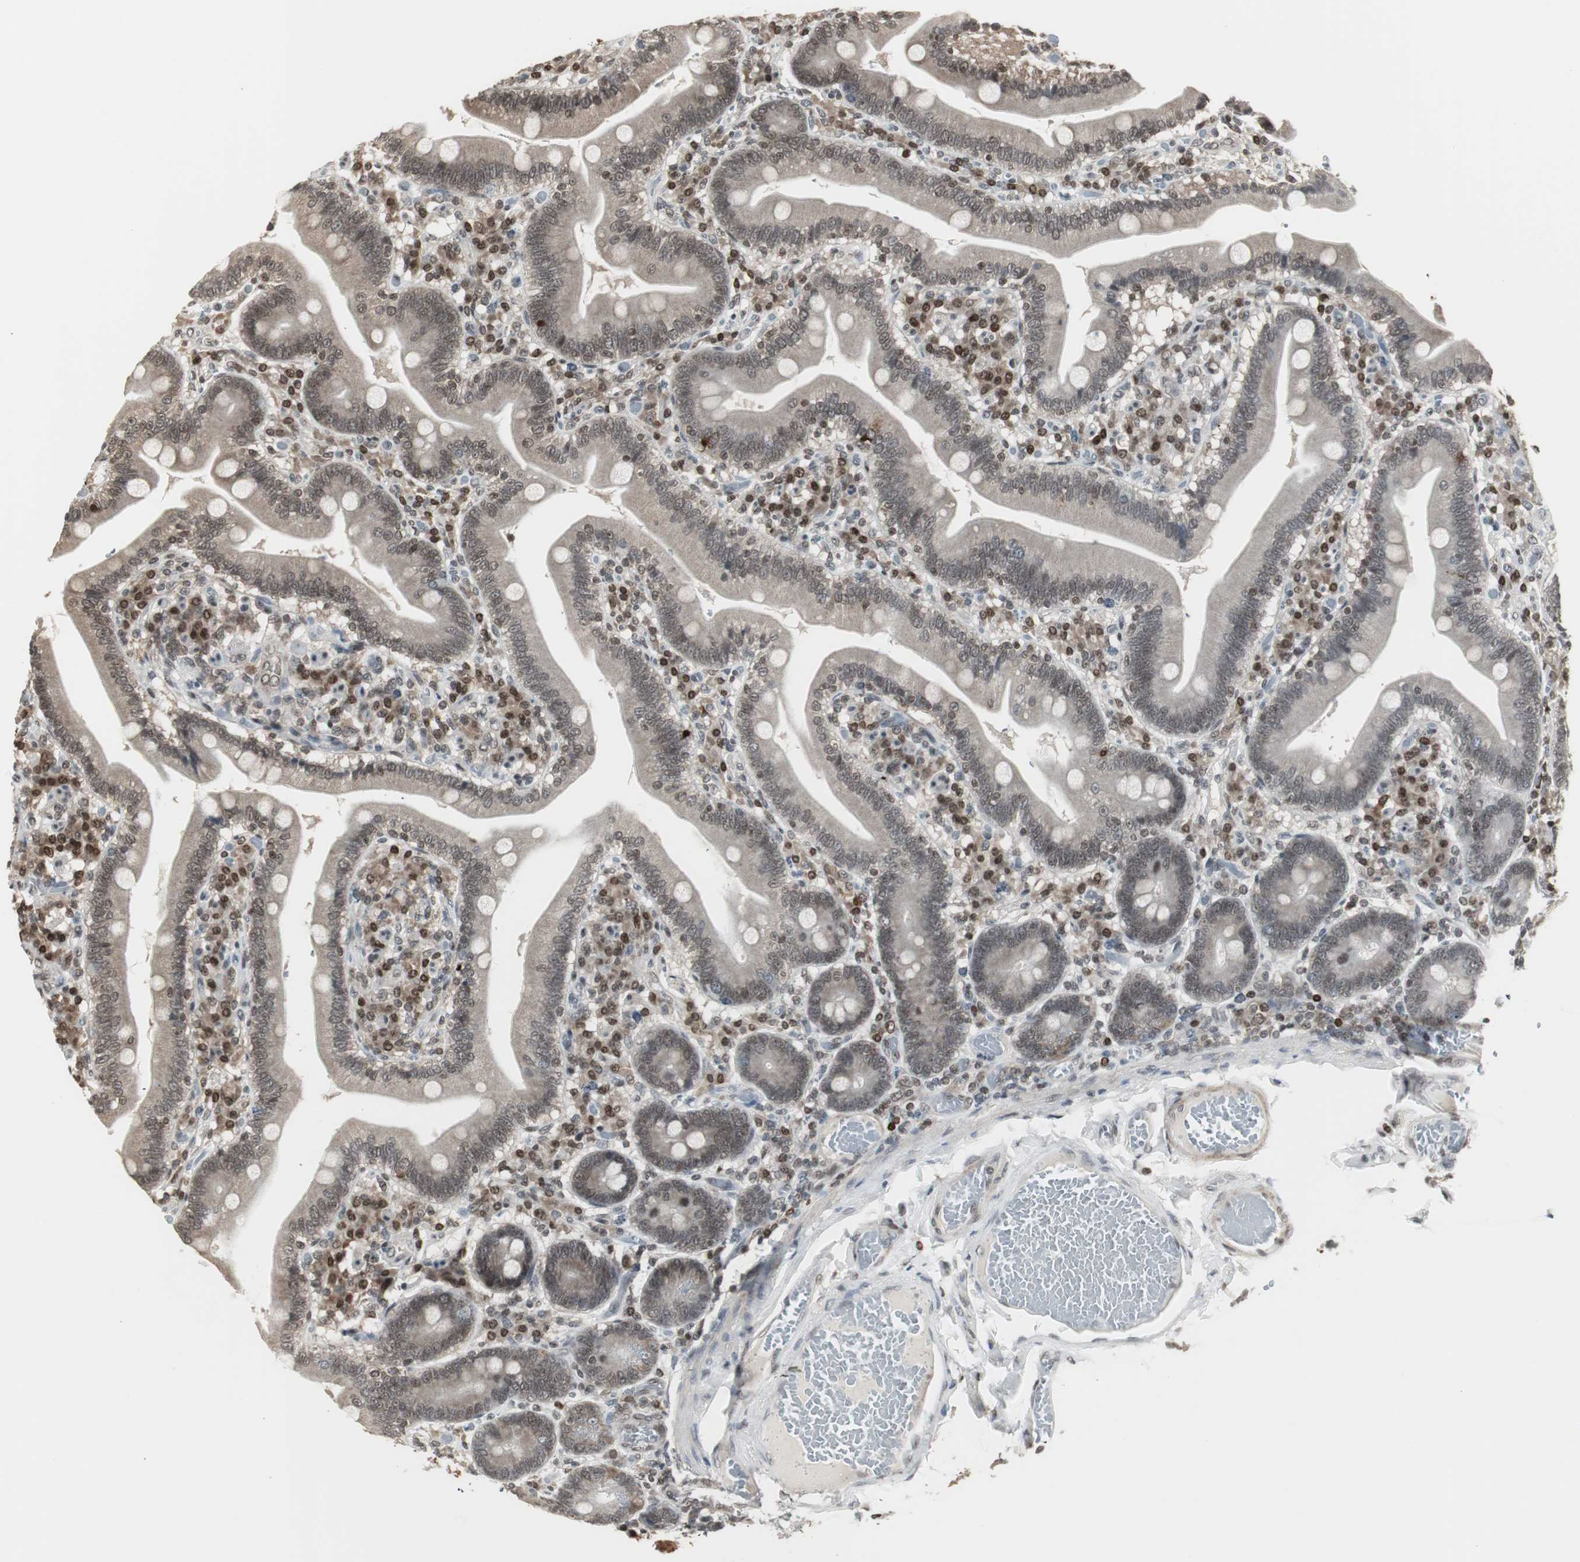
{"staining": {"intensity": "weak", "quantity": "25%-75%", "location": "cytoplasmic/membranous,nuclear"}, "tissue": "duodenum", "cell_type": "Glandular cells", "image_type": "normal", "snomed": [{"axis": "morphology", "description": "Normal tissue, NOS"}, {"axis": "topography", "description": "Duodenum"}], "caption": "Immunohistochemistry (IHC) histopathology image of normal duodenum stained for a protein (brown), which demonstrates low levels of weak cytoplasmic/membranous,nuclear staining in about 25%-75% of glandular cells.", "gene": "MPG", "patient": {"sex": "male", "age": 66}}